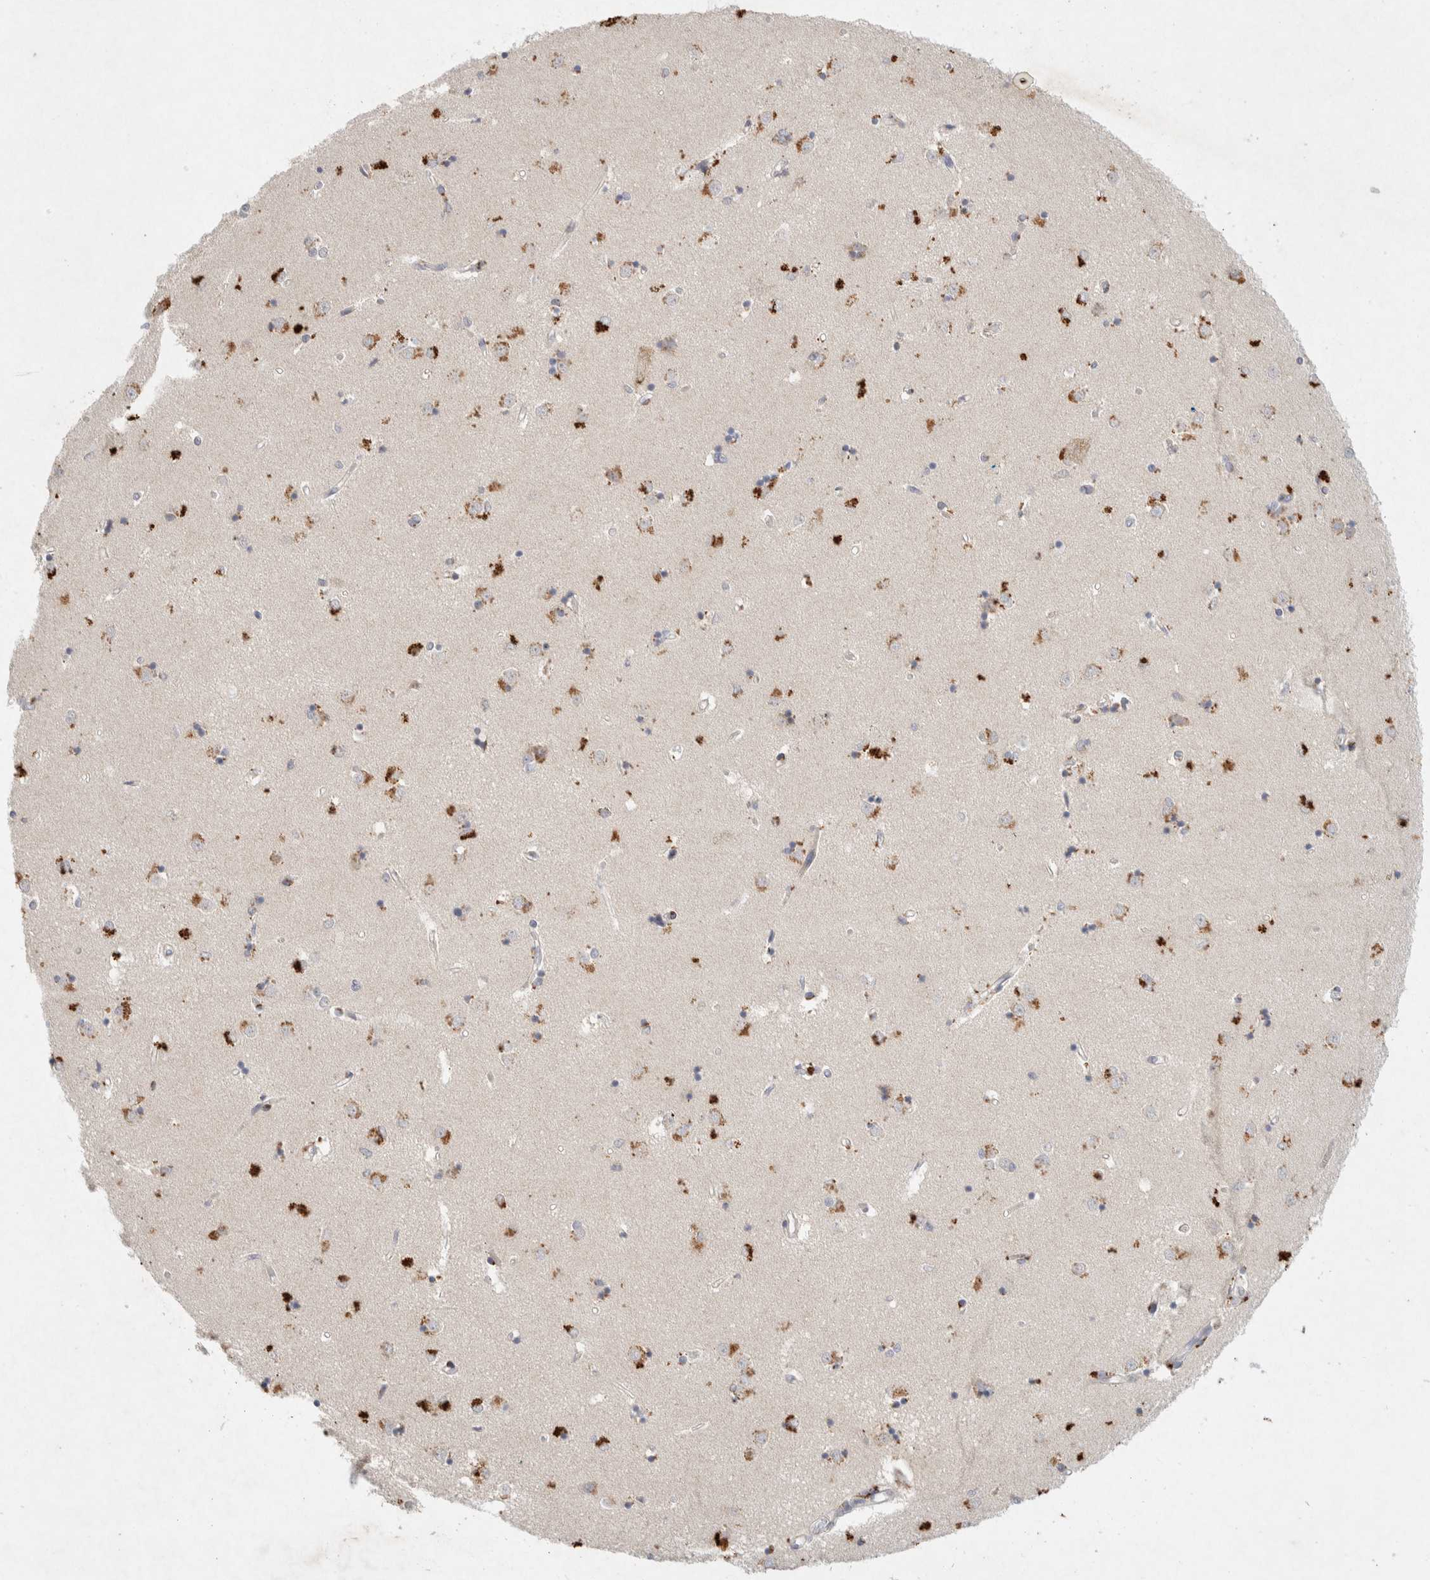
{"staining": {"intensity": "moderate", "quantity": "<25%", "location": "cytoplasmic/membranous"}, "tissue": "caudate", "cell_type": "Glial cells", "image_type": "normal", "snomed": [{"axis": "morphology", "description": "Normal tissue, NOS"}, {"axis": "topography", "description": "Lateral ventricle wall"}], "caption": "Immunohistochemistry histopathology image of unremarkable human caudate stained for a protein (brown), which demonstrates low levels of moderate cytoplasmic/membranous staining in approximately <25% of glial cells.", "gene": "GNAI1", "patient": {"sex": "male", "age": 45}}